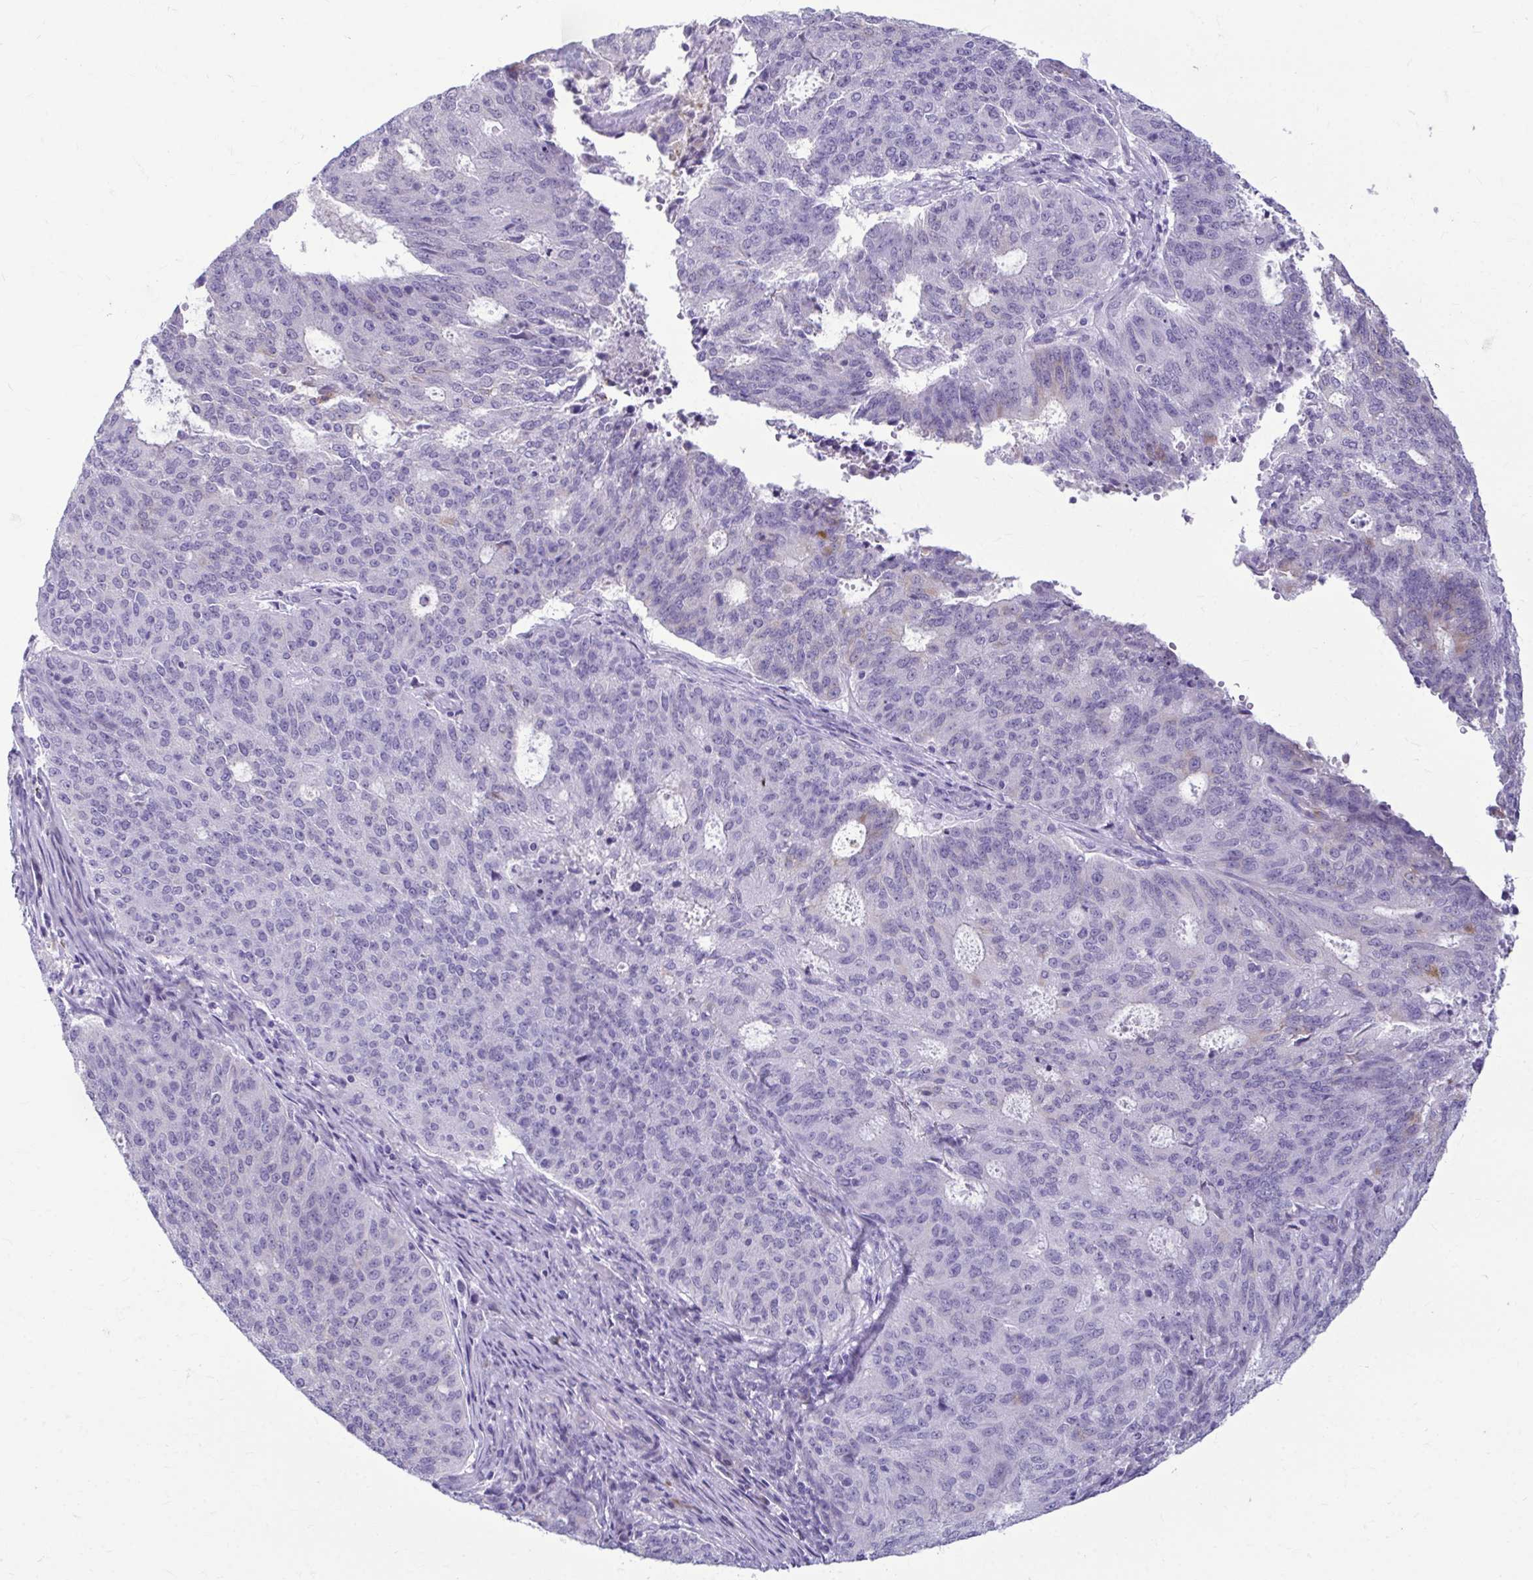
{"staining": {"intensity": "moderate", "quantity": "<25%", "location": "cytoplasmic/membranous"}, "tissue": "endometrial cancer", "cell_type": "Tumor cells", "image_type": "cancer", "snomed": [{"axis": "morphology", "description": "Adenocarcinoma, NOS"}, {"axis": "topography", "description": "Endometrium"}], "caption": "IHC micrograph of neoplastic tissue: endometrial cancer stained using immunohistochemistry reveals low levels of moderate protein expression localized specifically in the cytoplasmic/membranous of tumor cells, appearing as a cytoplasmic/membranous brown color.", "gene": "SERPINI1", "patient": {"sex": "female", "age": 82}}